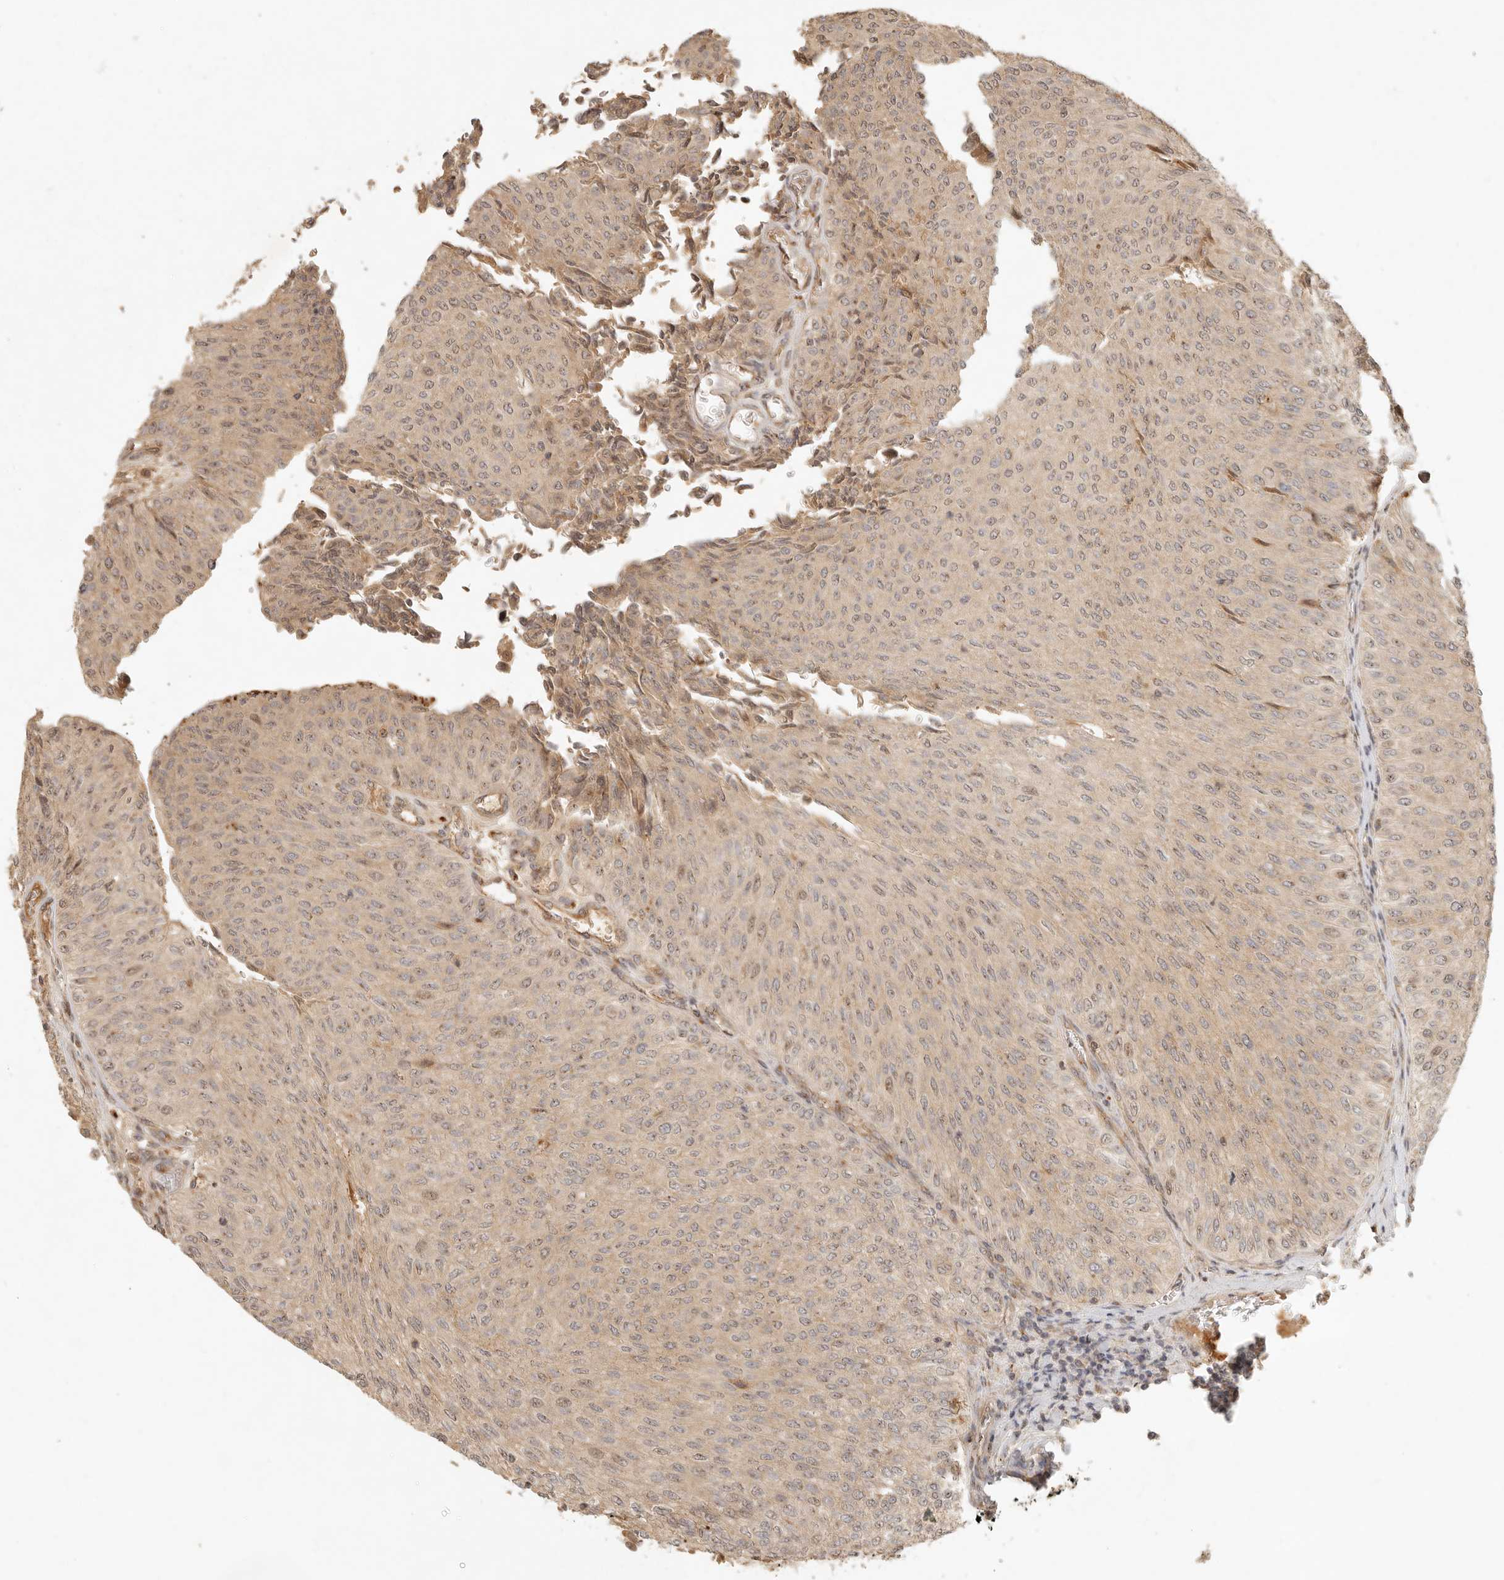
{"staining": {"intensity": "weak", "quantity": ">75%", "location": "cytoplasmic/membranous,nuclear"}, "tissue": "urothelial cancer", "cell_type": "Tumor cells", "image_type": "cancer", "snomed": [{"axis": "morphology", "description": "Urothelial carcinoma, Low grade"}, {"axis": "topography", "description": "Urinary bladder"}], "caption": "A low amount of weak cytoplasmic/membranous and nuclear positivity is seen in about >75% of tumor cells in urothelial carcinoma (low-grade) tissue.", "gene": "ANKRD61", "patient": {"sex": "male", "age": 78}}